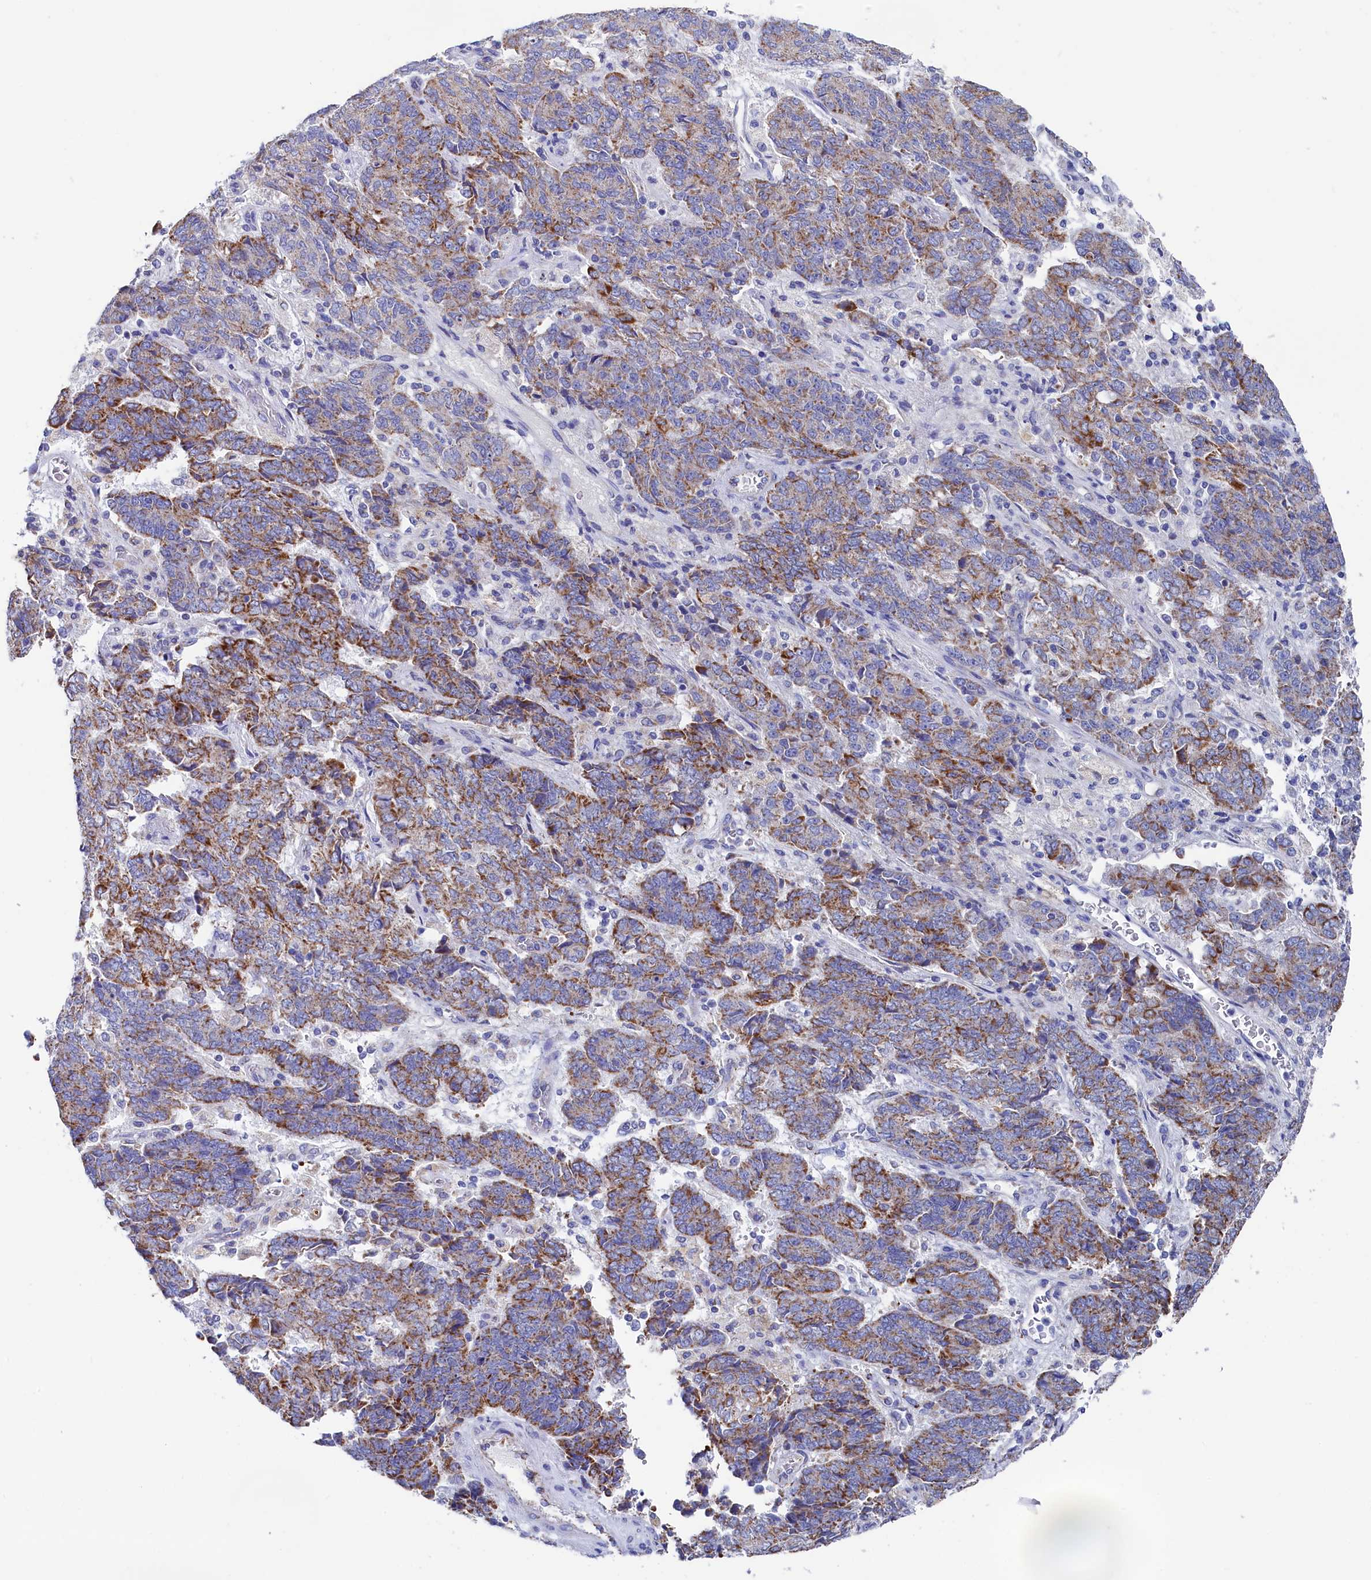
{"staining": {"intensity": "moderate", "quantity": ">75%", "location": "cytoplasmic/membranous"}, "tissue": "endometrial cancer", "cell_type": "Tumor cells", "image_type": "cancer", "snomed": [{"axis": "morphology", "description": "Adenocarcinoma, NOS"}, {"axis": "topography", "description": "Endometrium"}], "caption": "Immunohistochemistry (IHC) staining of endometrial cancer, which reveals medium levels of moderate cytoplasmic/membranous expression in about >75% of tumor cells indicating moderate cytoplasmic/membranous protein positivity. The staining was performed using DAB (brown) for protein detection and nuclei were counterstained in hematoxylin (blue).", "gene": "MMAB", "patient": {"sex": "female", "age": 80}}